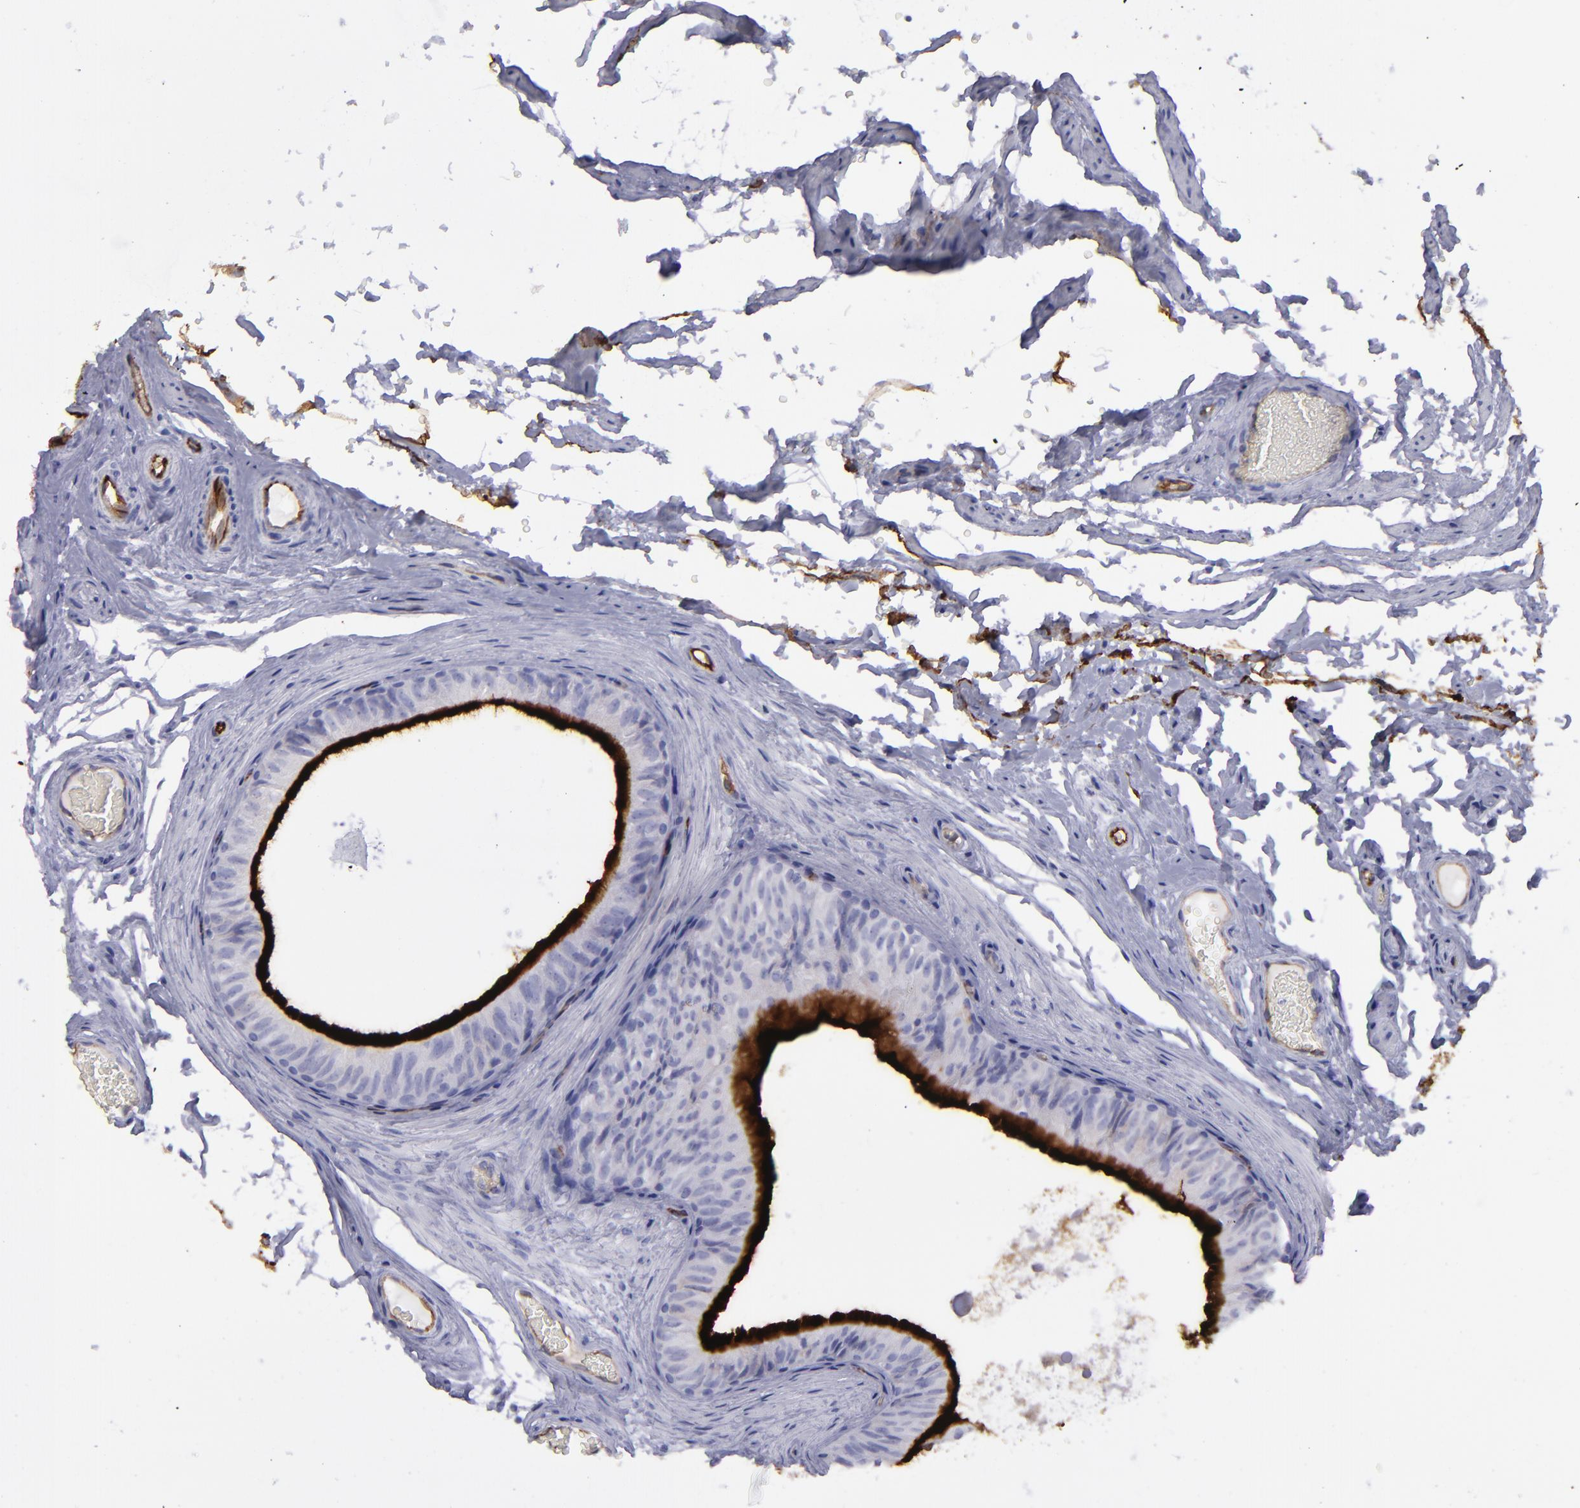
{"staining": {"intensity": "strong", "quantity": ">75%", "location": "cytoplasmic/membranous"}, "tissue": "epididymis", "cell_type": "Glandular cells", "image_type": "normal", "snomed": [{"axis": "morphology", "description": "Normal tissue, NOS"}, {"axis": "topography", "description": "Testis"}, {"axis": "topography", "description": "Epididymis"}], "caption": "A photomicrograph of human epididymis stained for a protein shows strong cytoplasmic/membranous brown staining in glandular cells. (IHC, brightfield microscopy, high magnification).", "gene": "ACE", "patient": {"sex": "male", "age": 36}}